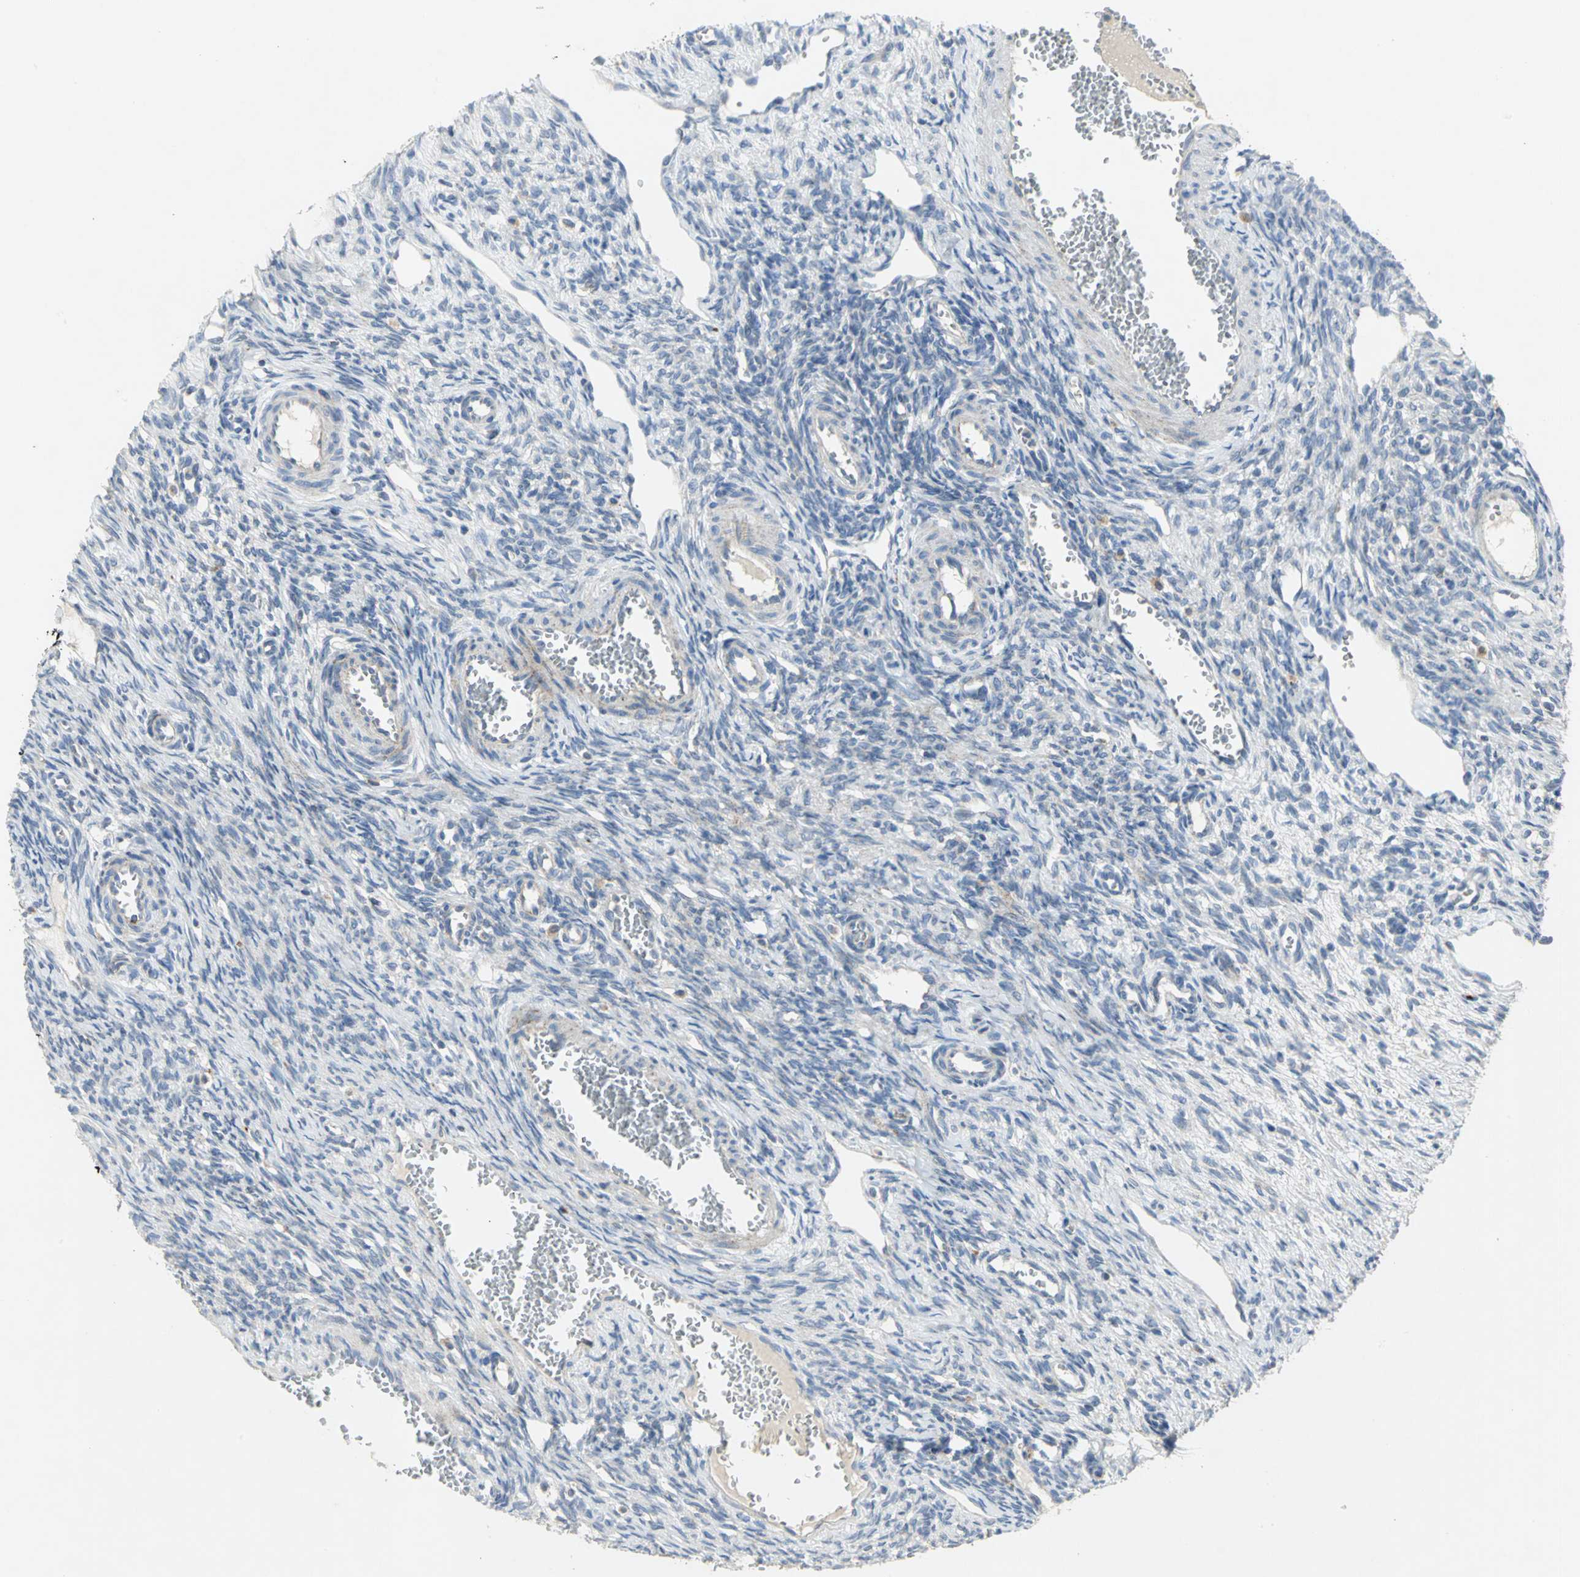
{"staining": {"intensity": "weak", "quantity": "<25%", "location": "cytoplasmic/membranous"}, "tissue": "ovary", "cell_type": "Ovarian stroma cells", "image_type": "normal", "snomed": [{"axis": "morphology", "description": "Normal tissue, NOS"}, {"axis": "topography", "description": "Ovary"}], "caption": "Immunohistochemistry histopathology image of benign ovary stained for a protein (brown), which displays no expression in ovarian stroma cells. (Brightfield microscopy of DAB (3,3'-diaminobenzidine) IHC at high magnification).", "gene": "SPPL2B", "patient": {"sex": "female", "age": 33}}